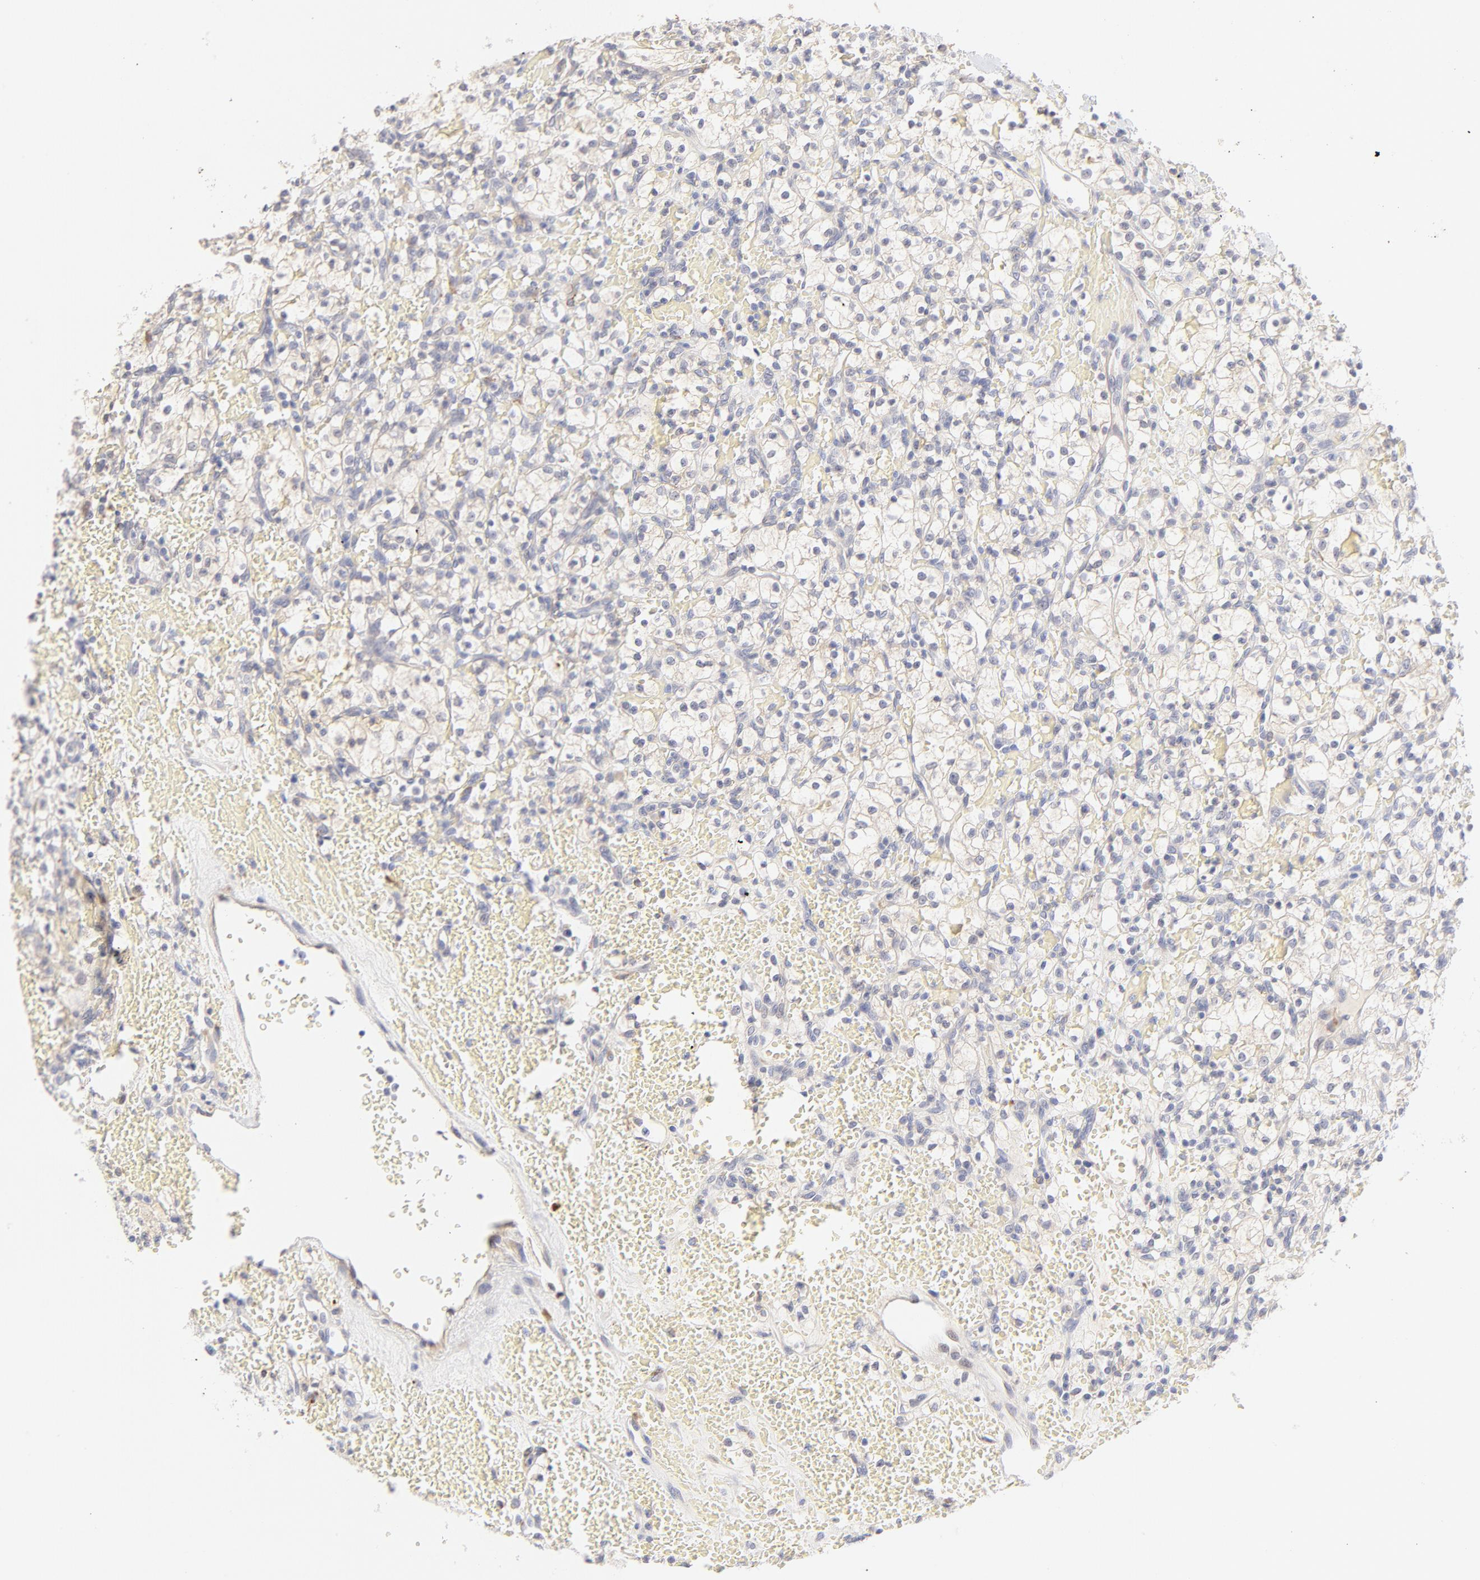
{"staining": {"intensity": "moderate", "quantity": "25%-75%", "location": "cytoplasmic/membranous"}, "tissue": "renal cancer", "cell_type": "Tumor cells", "image_type": "cancer", "snomed": [{"axis": "morphology", "description": "Adenocarcinoma, NOS"}, {"axis": "topography", "description": "Kidney"}], "caption": "Human renal adenocarcinoma stained for a protein (brown) reveals moderate cytoplasmic/membranous positive expression in approximately 25%-75% of tumor cells.", "gene": "NKX2-2", "patient": {"sex": "female", "age": 60}}